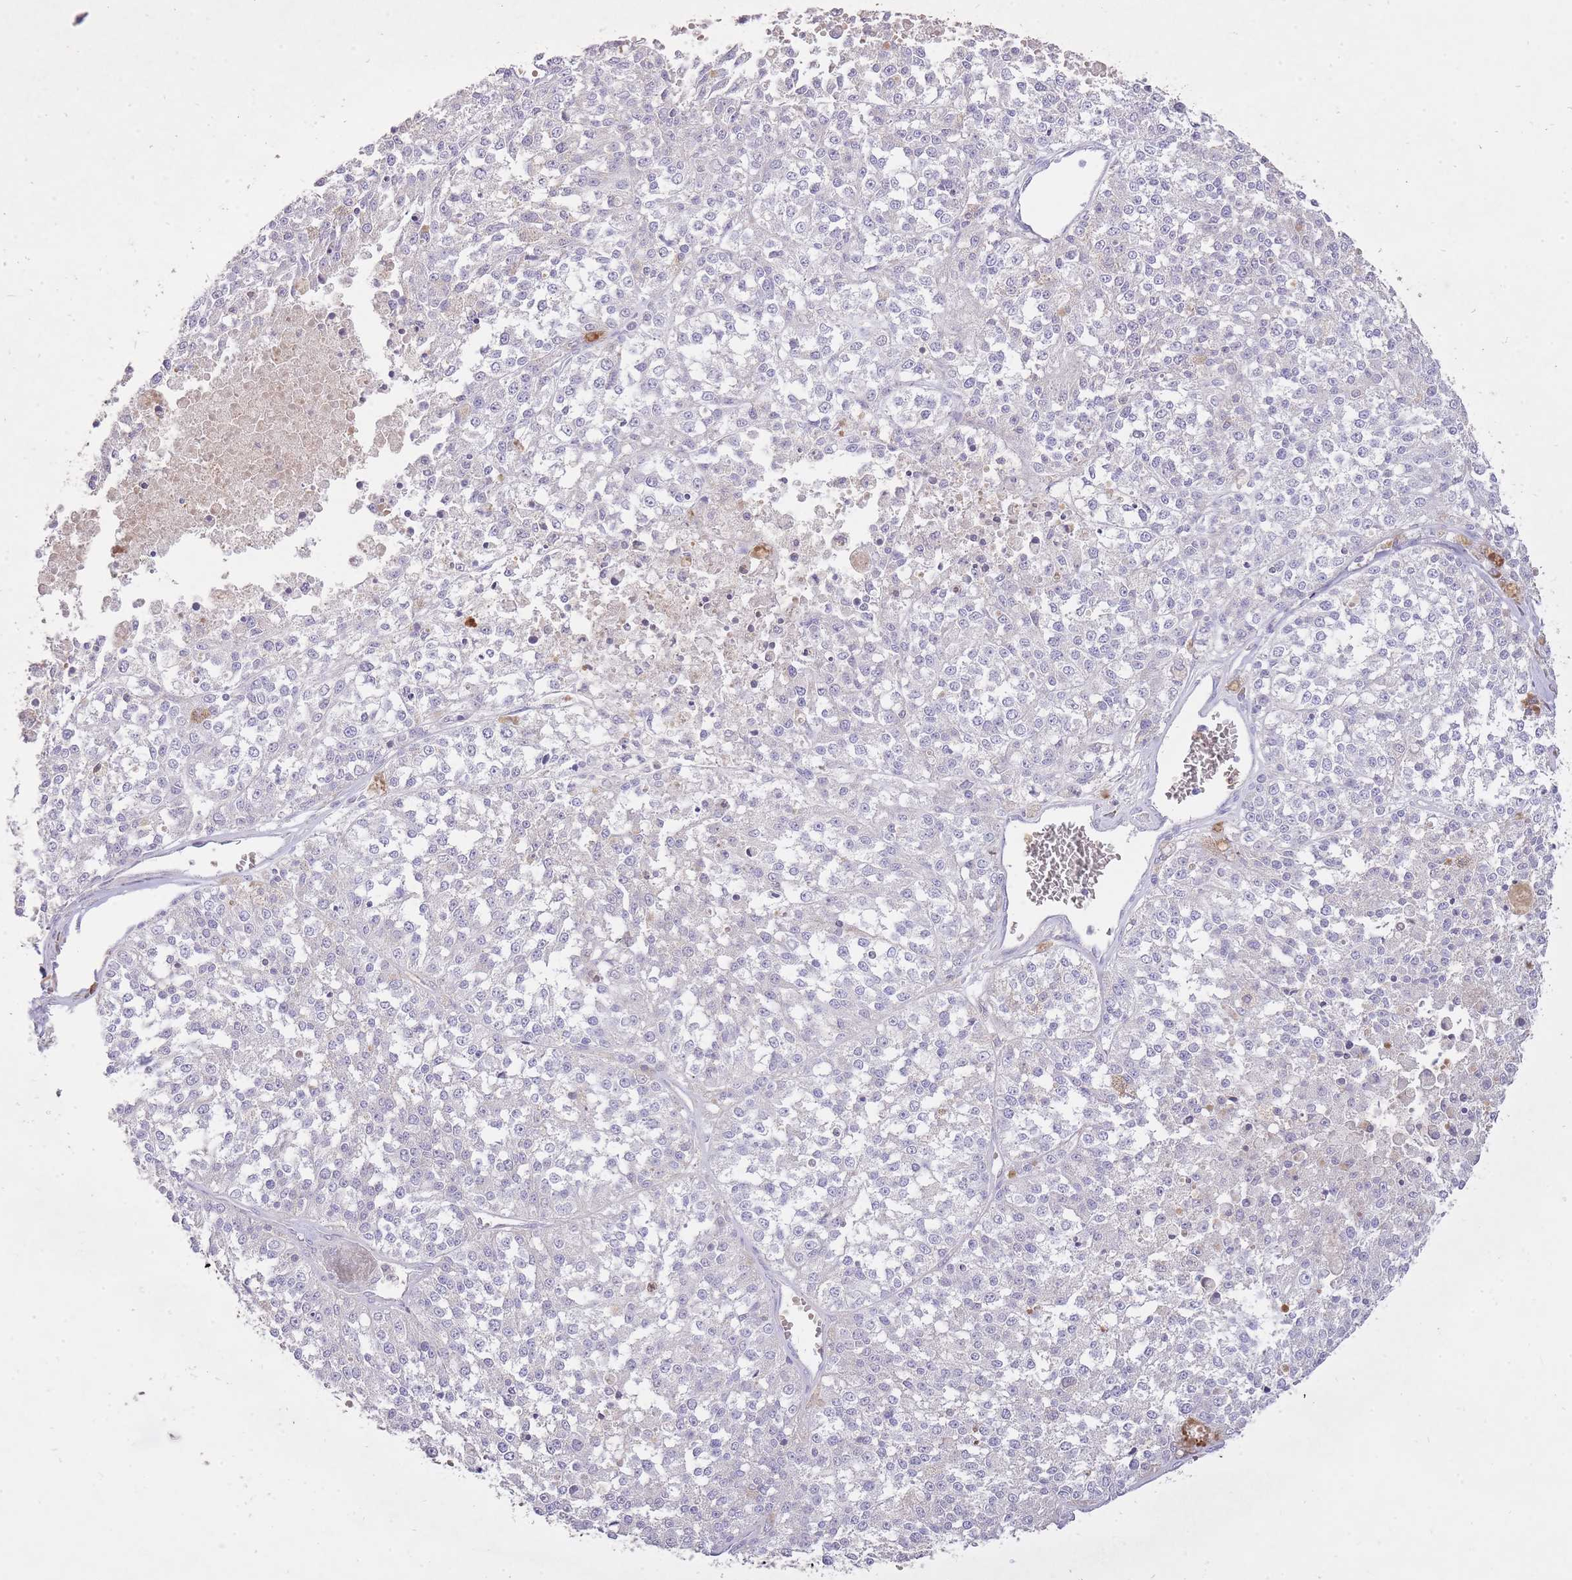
{"staining": {"intensity": "negative", "quantity": "none", "location": "none"}, "tissue": "melanoma", "cell_type": "Tumor cells", "image_type": "cancer", "snomed": [{"axis": "morphology", "description": "Malignant melanoma, NOS"}, {"axis": "topography", "description": "Skin"}], "caption": "The IHC image has no significant expression in tumor cells of melanoma tissue.", "gene": "FRG2C", "patient": {"sex": "female", "age": 64}}